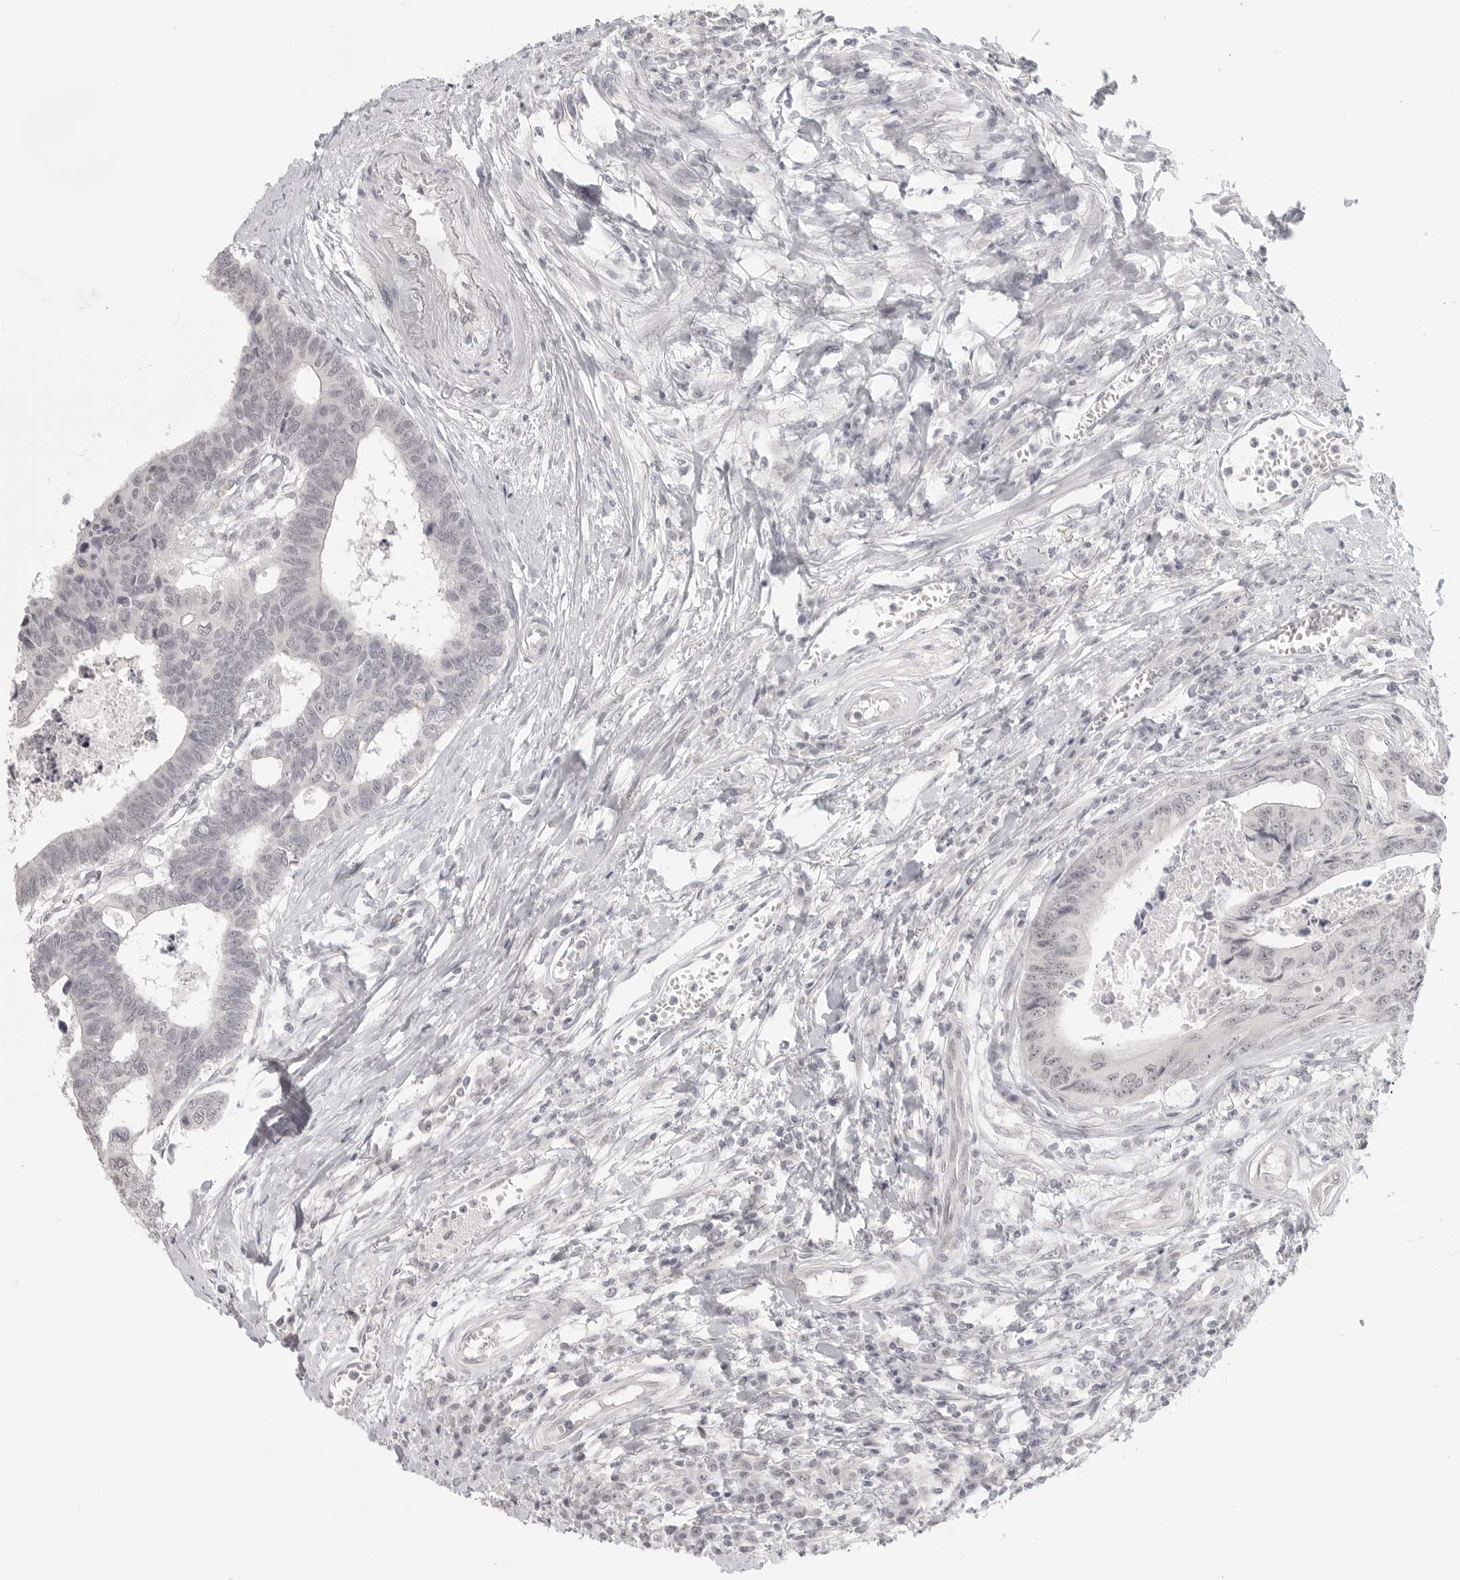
{"staining": {"intensity": "negative", "quantity": "none", "location": "none"}, "tissue": "colorectal cancer", "cell_type": "Tumor cells", "image_type": "cancer", "snomed": [{"axis": "morphology", "description": "Adenocarcinoma, NOS"}, {"axis": "topography", "description": "Rectum"}], "caption": "The micrograph exhibits no staining of tumor cells in colorectal cancer (adenocarcinoma). (Brightfield microscopy of DAB IHC at high magnification).", "gene": "KLK11", "patient": {"sex": "male", "age": 84}}